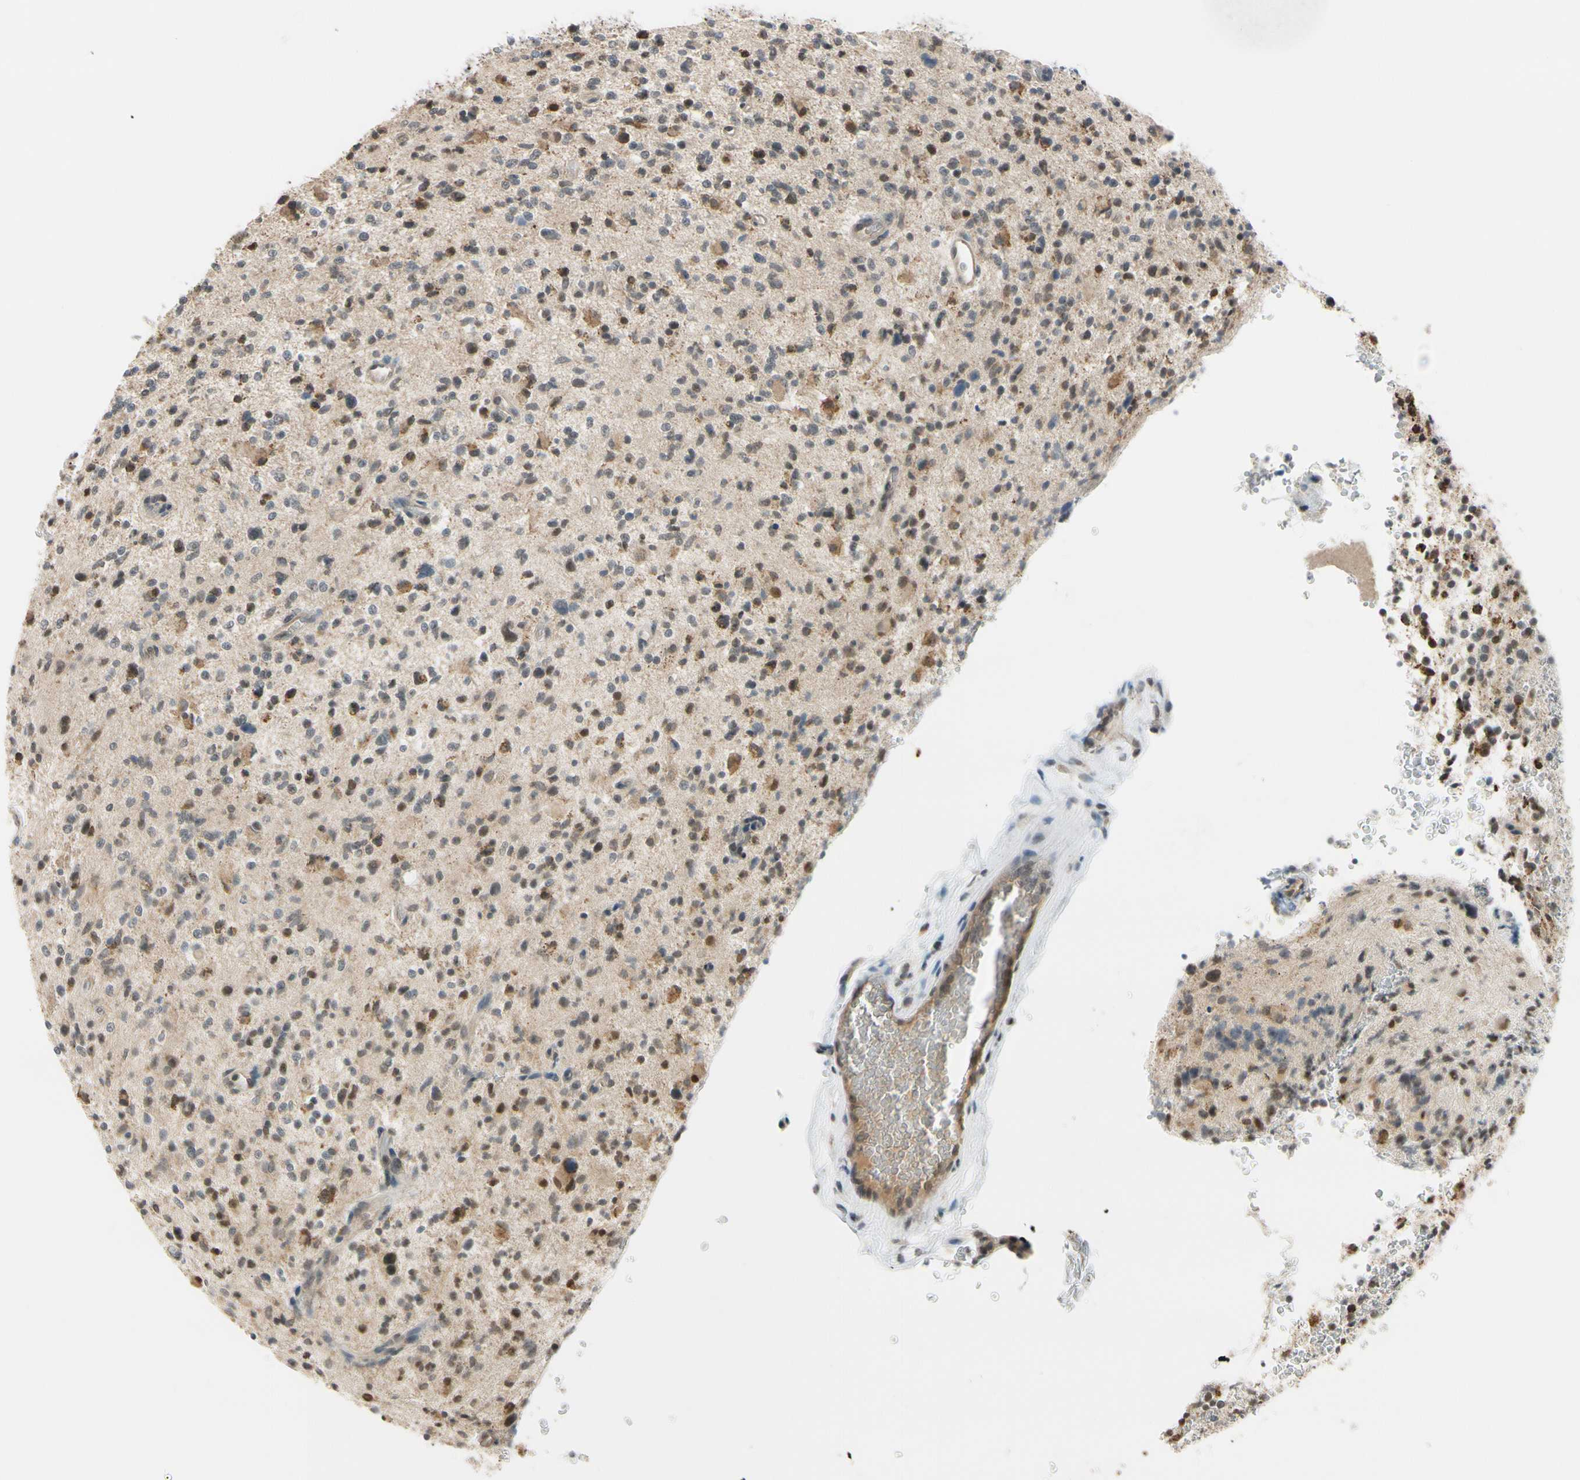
{"staining": {"intensity": "moderate", "quantity": "<25%", "location": "cytoplasmic/membranous,nuclear"}, "tissue": "glioma", "cell_type": "Tumor cells", "image_type": "cancer", "snomed": [{"axis": "morphology", "description": "Glioma, malignant, High grade"}, {"axis": "topography", "description": "Brain"}], "caption": "Immunohistochemical staining of high-grade glioma (malignant) reveals moderate cytoplasmic/membranous and nuclear protein staining in about <25% of tumor cells. The staining was performed using DAB (3,3'-diaminobenzidine), with brown indicating positive protein expression. Nuclei are stained blue with hematoxylin.", "gene": "TAF12", "patient": {"sex": "male", "age": 48}}